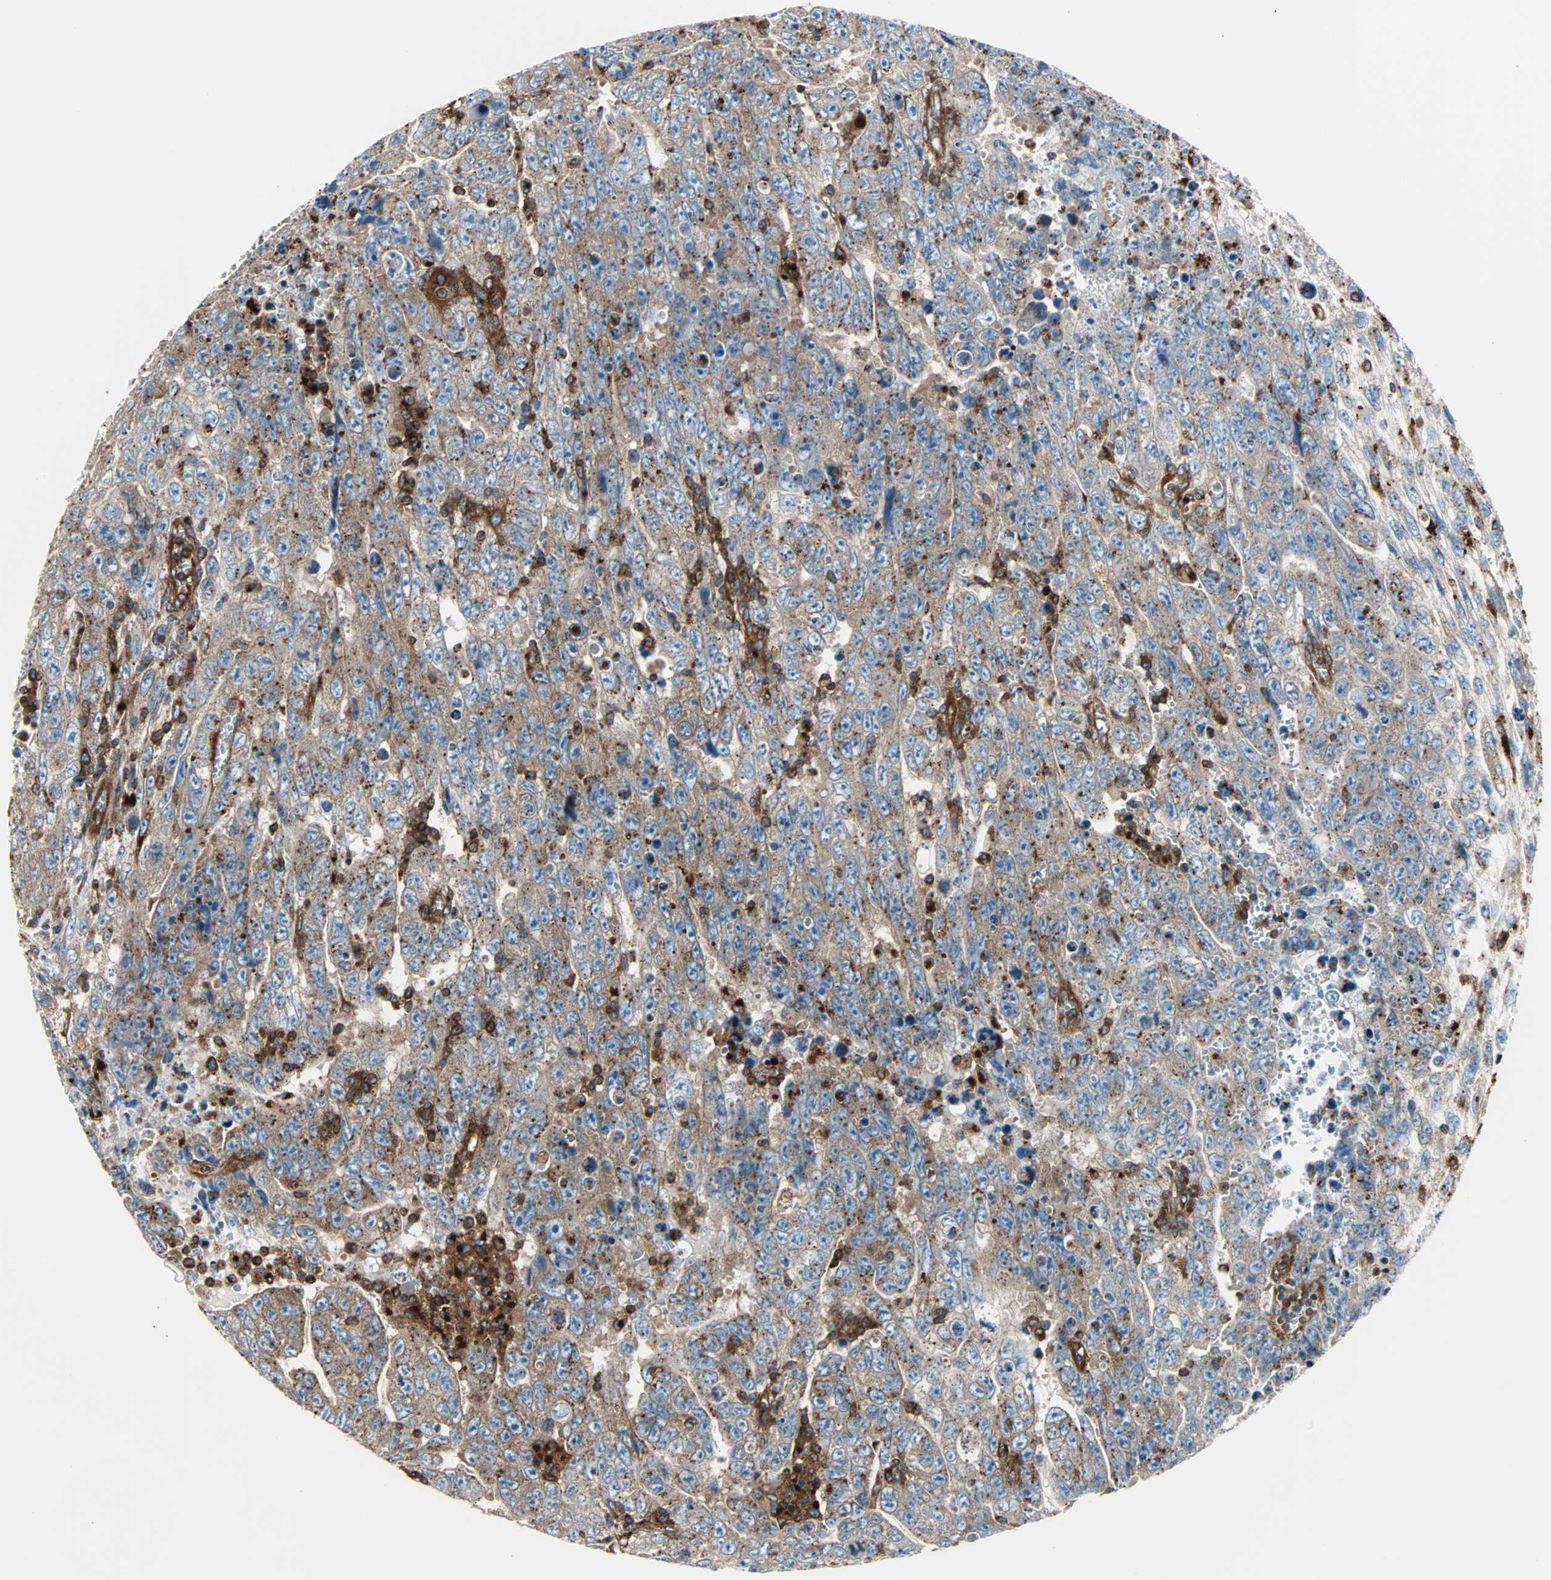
{"staining": {"intensity": "weak", "quantity": ">75%", "location": "cytoplasmic/membranous"}, "tissue": "testis cancer", "cell_type": "Tumor cells", "image_type": "cancer", "snomed": [{"axis": "morphology", "description": "Carcinoma, Embryonal, NOS"}, {"axis": "topography", "description": "Testis"}], "caption": "A brown stain labels weak cytoplasmic/membranous expression of a protein in embryonal carcinoma (testis) tumor cells.", "gene": "RELA", "patient": {"sex": "male", "age": 28}}